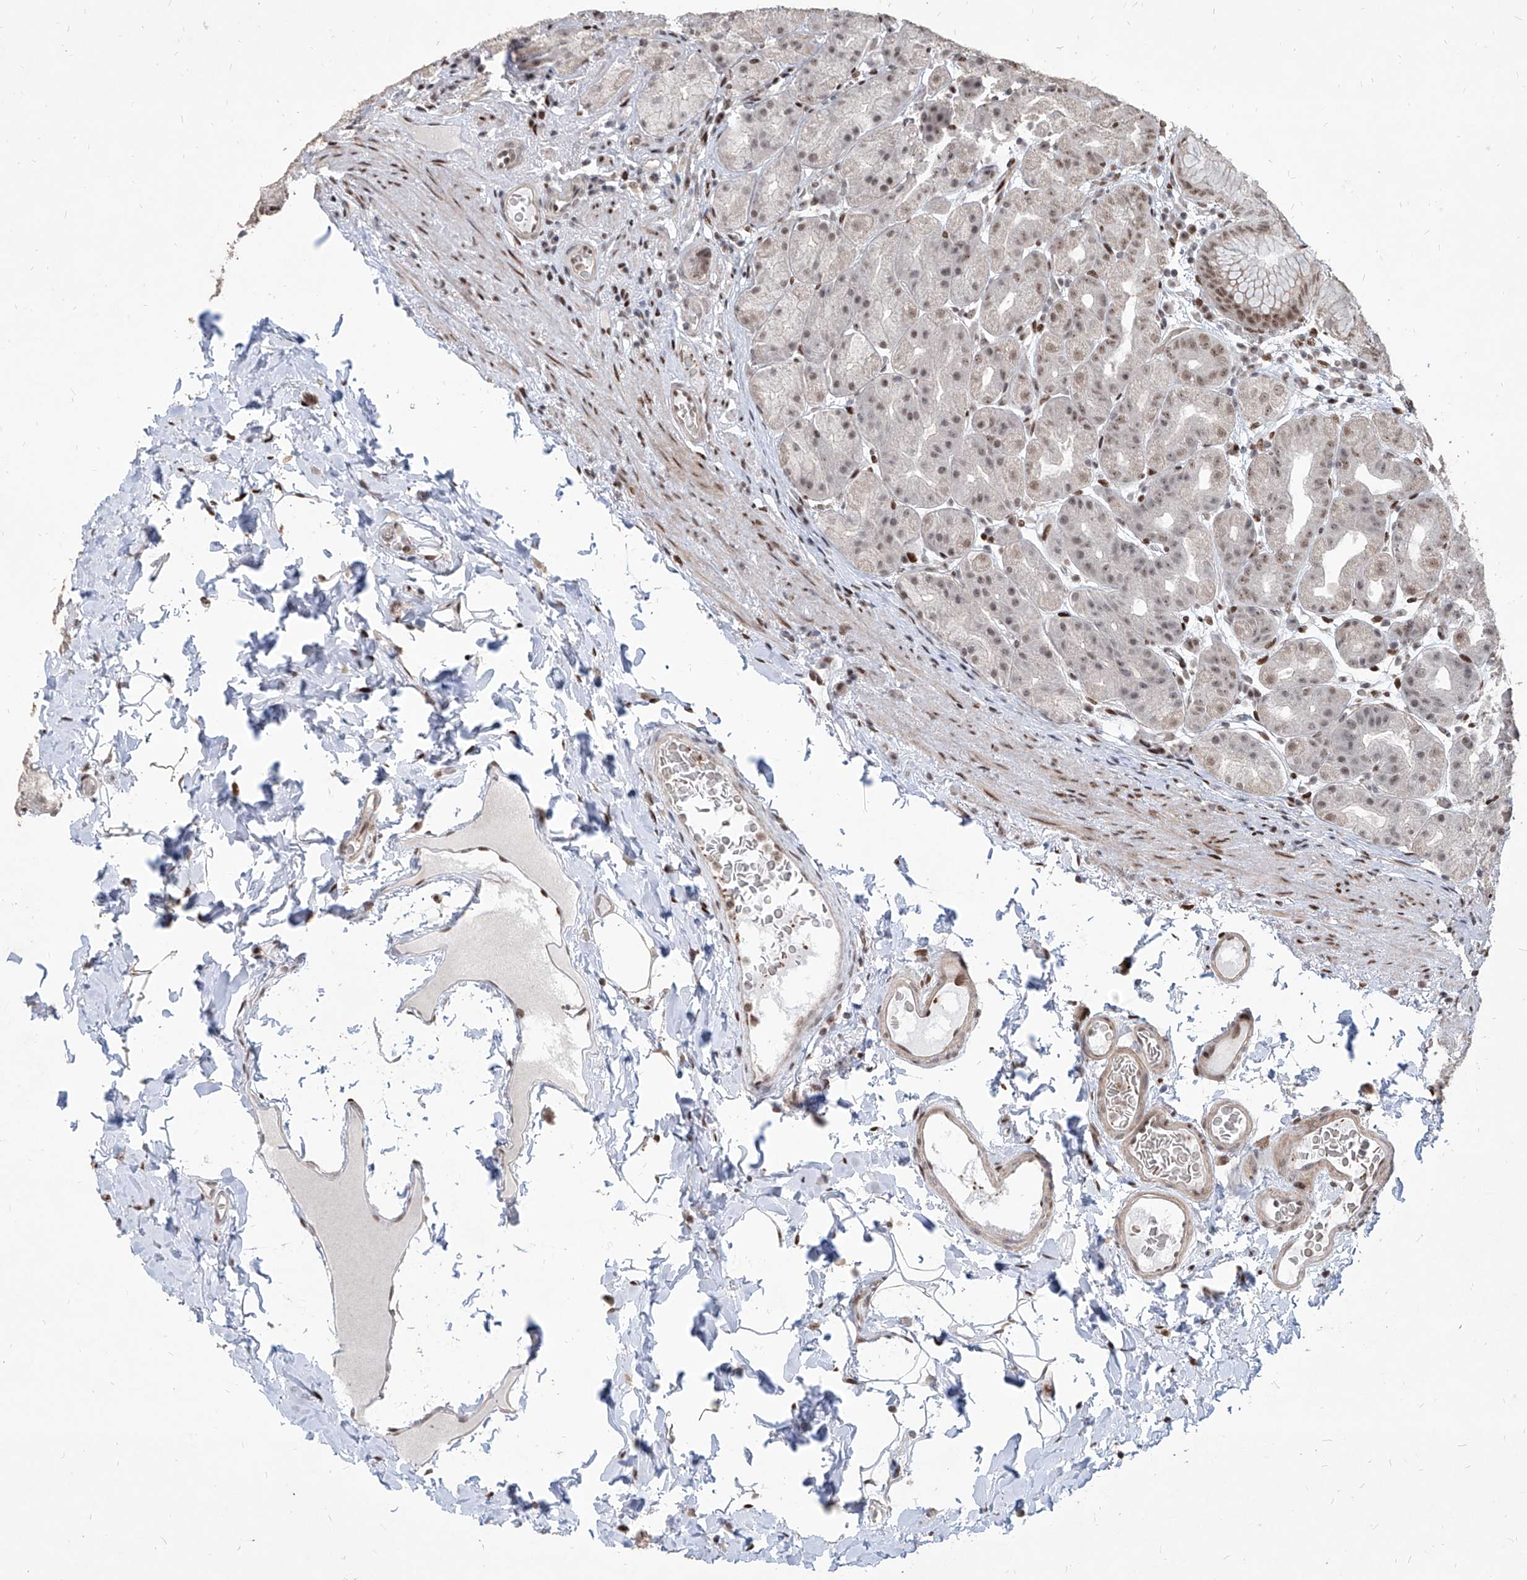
{"staining": {"intensity": "moderate", "quantity": "25%-75%", "location": "nuclear"}, "tissue": "stomach", "cell_type": "Glandular cells", "image_type": "normal", "snomed": [{"axis": "morphology", "description": "Normal tissue, NOS"}, {"axis": "topography", "description": "Stomach, upper"}], "caption": "High-power microscopy captured an IHC histopathology image of benign stomach, revealing moderate nuclear expression in approximately 25%-75% of glandular cells.", "gene": "IRF2", "patient": {"sex": "male", "age": 68}}